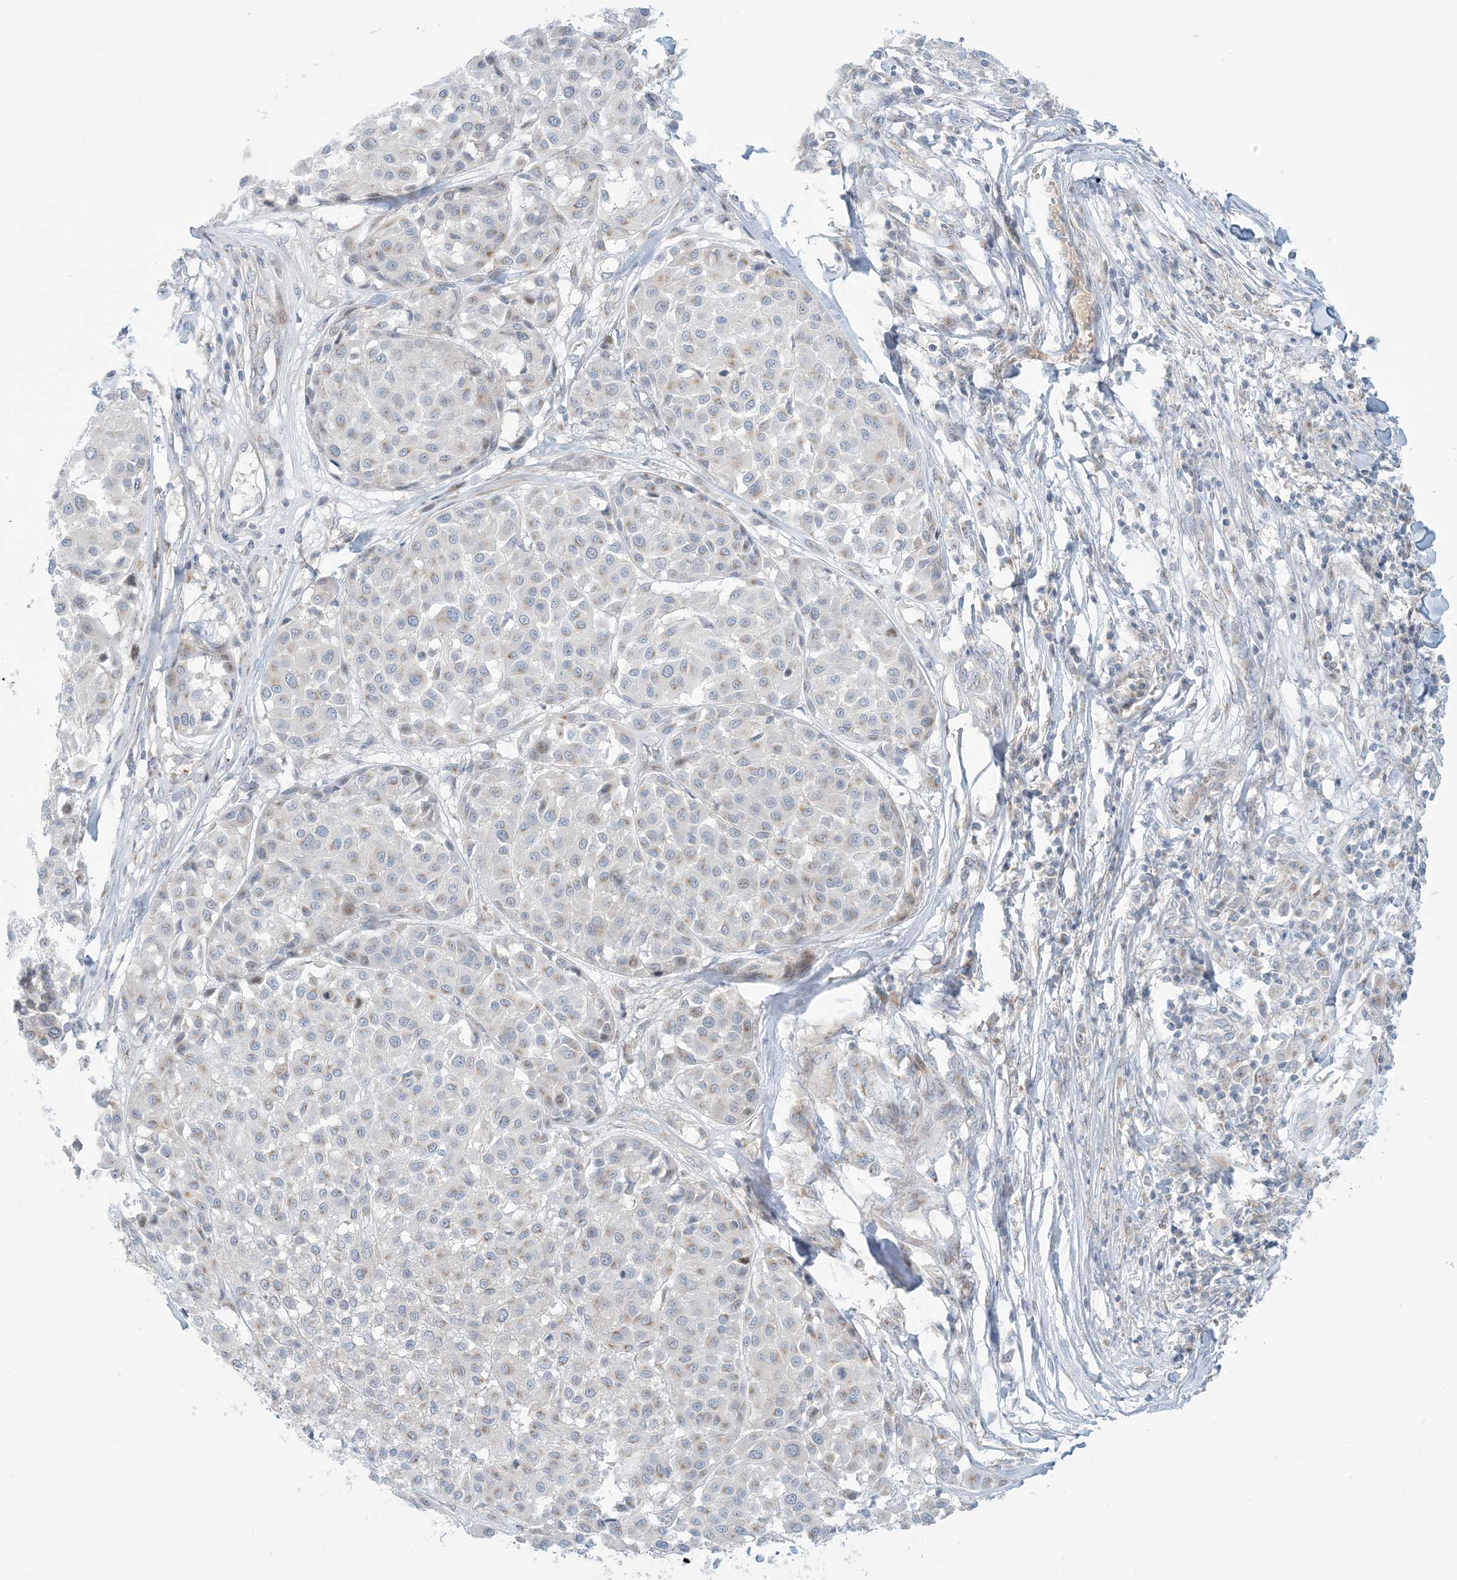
{"staining": {"intensity": "weak", "quantity": "<25%", "location": "cytoplasmic/membranous"}, "tissue": "melanoma", "cell_type": "Tumor cells", "image_type": "cancer", "snomed": [{"axis": "morphology", "description": "Malignant melanoma, Metastatic site"}, {"axis": "topography", "description": "Soft tissue"}], "caption": "This is an immunohistochemistry histopathology image of melanoma. There is no positivity in tumor cells.", "gene": "AFTPH", "patient": {"sex": "male", "age": 41}}